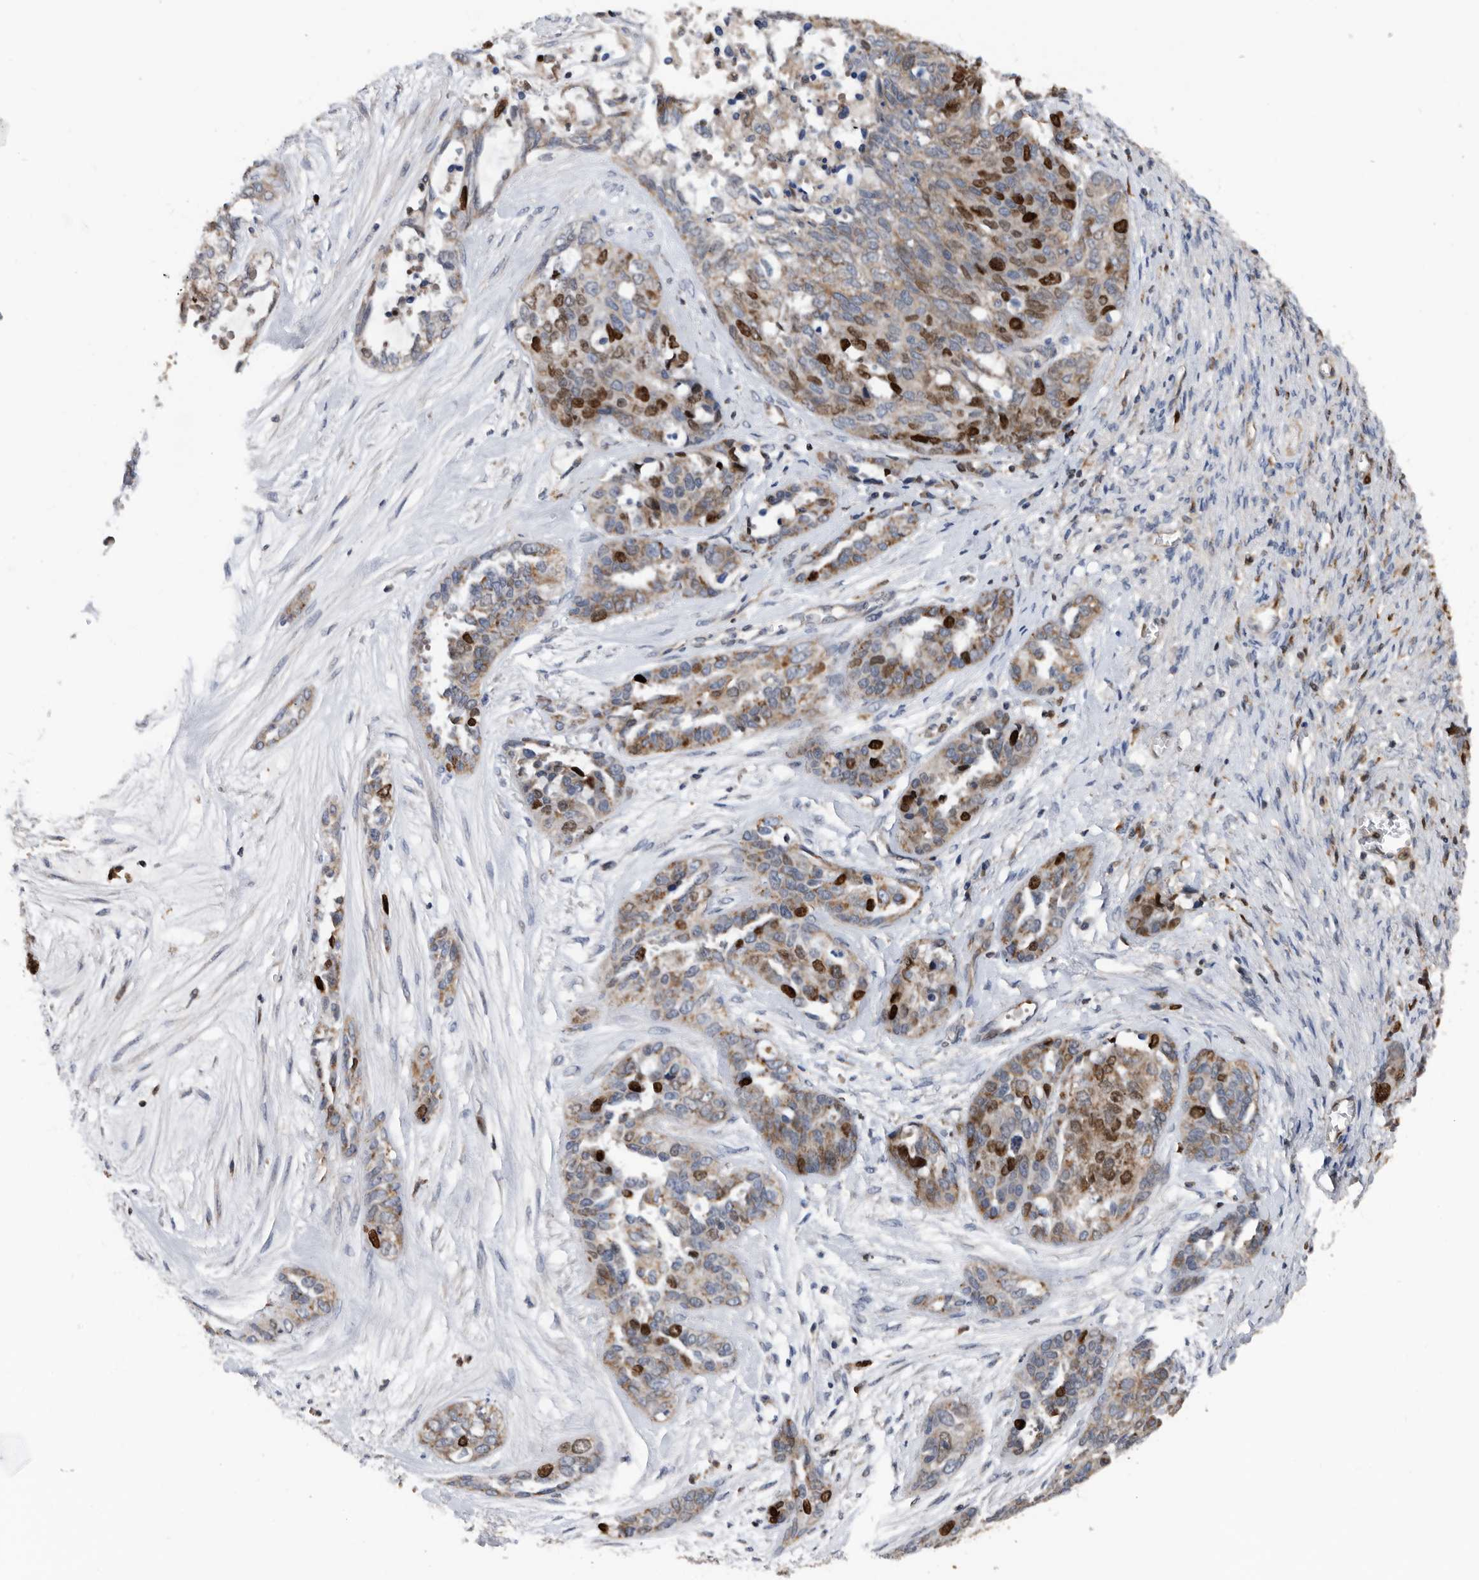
{"staining": {"intensity": "strong", "quantity": "25%-75%", "location": "cytoplasmic/membranous,nuclear"}, "tissue": "ovarian cancer", "cell_type": "Tumor cells", "image_type": "cancer", "snomed": [{"axis": "morphology", "description": "Cystadenocarcinoma, serous, NOS"}, {"axis": "topography", "description": "Ovary"}], "caption": "An image of human serous cystadenocarcinoma (ovarian) stained for a protein shows strong cytoplasmic/membranous and nuclear brown staining in tumor cells.", "gene": "ATAD2", "patient": {"sex": "female", "age": 44}}